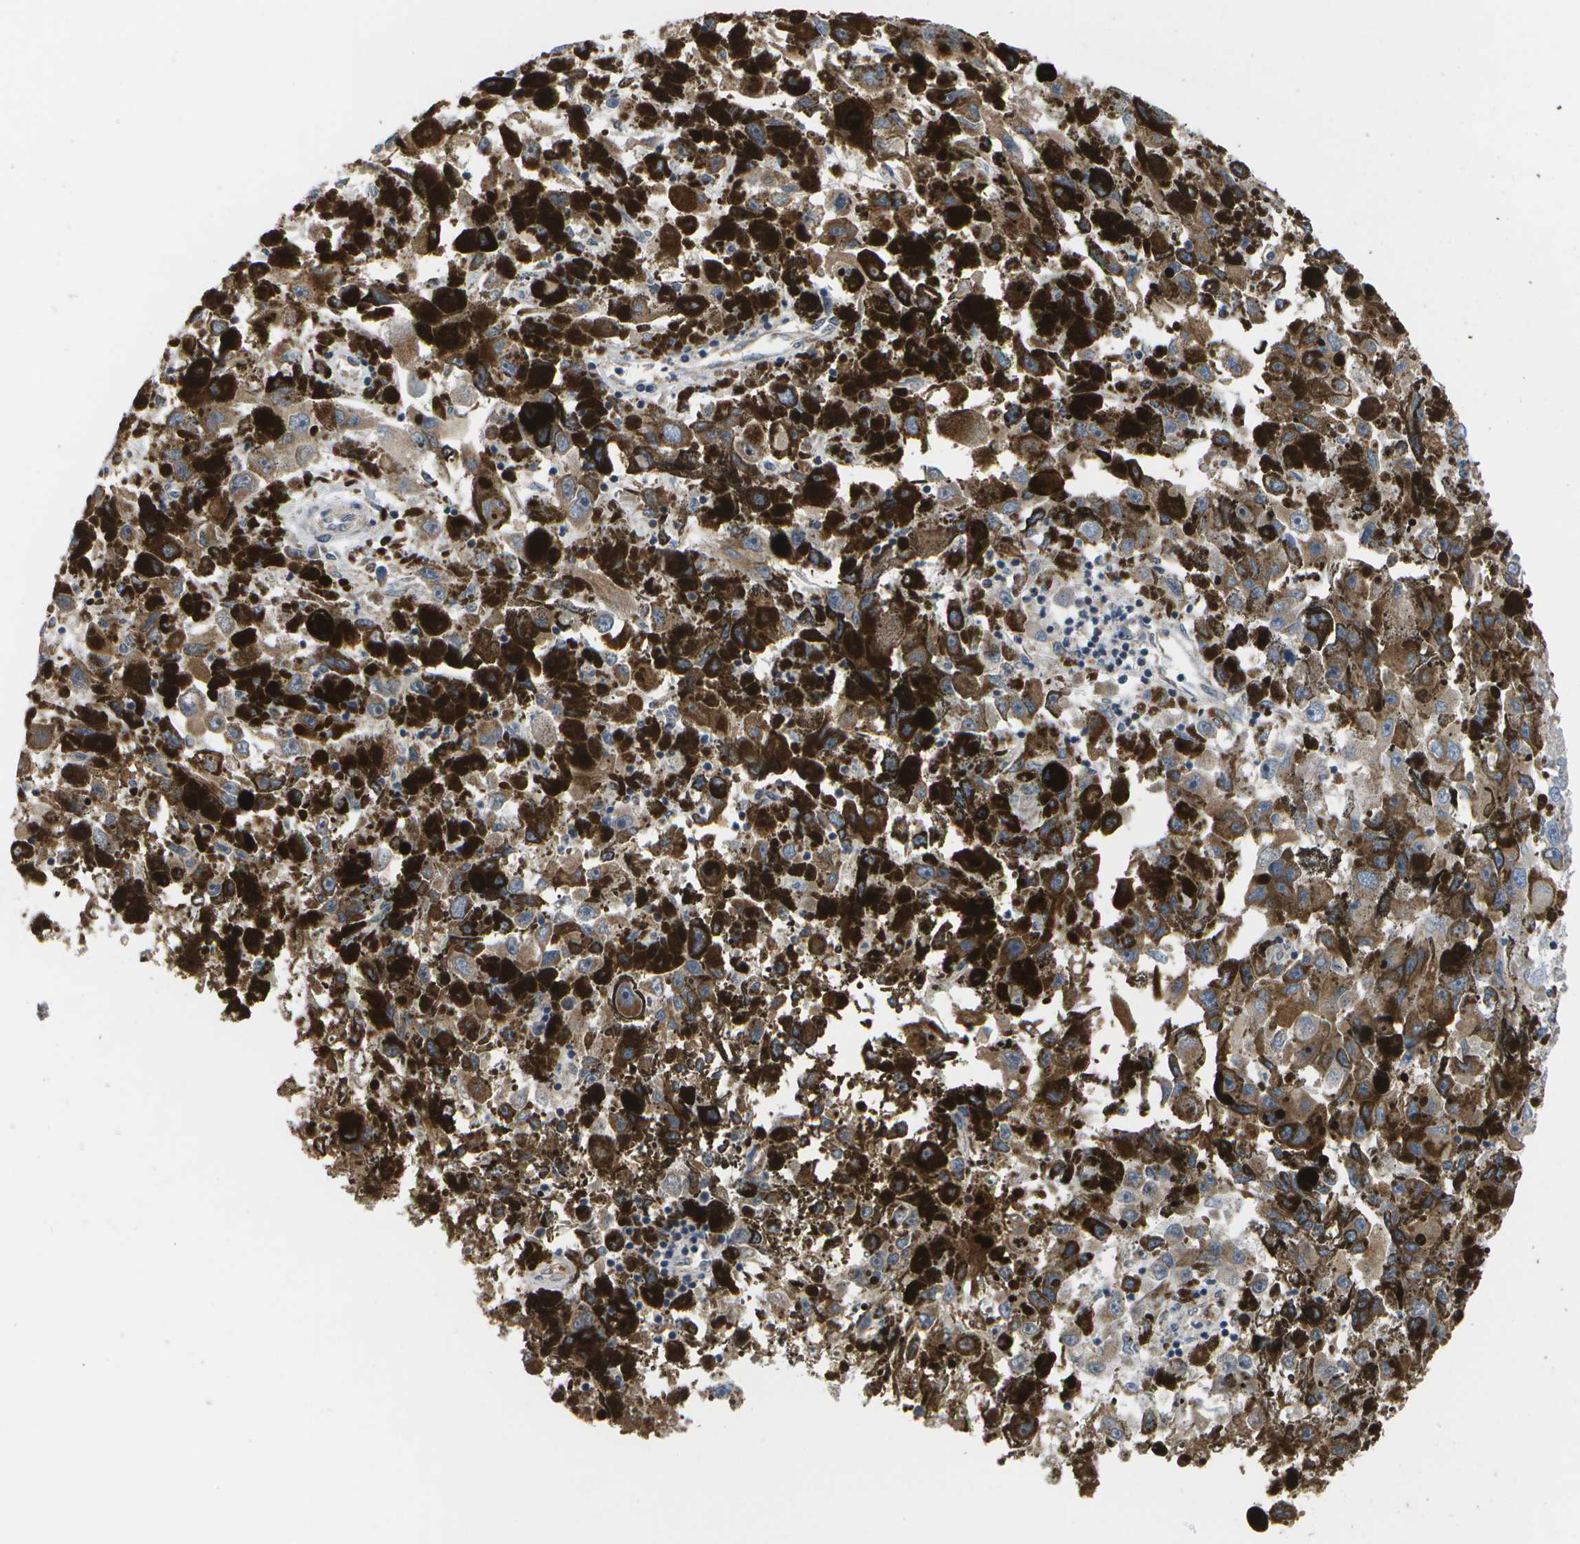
{"staining": {"intensity": "moderate", "quantity": ">75%", "location": "cytoplasmic/membranous"}, "tissue": "melanoma", "cell_type": "Tumor cells", "image_type": "cancer", "snomed": [{"axis": "morphology", "description": "Malignant melanoma, NOS"}, {"axis": "topography", "description": "Skin"}], "caption": "IHC micrograph of neoplastic tissue: malignant melanoma stained using immunohistochemistry demonstrates medium levels of moderate protein expression localized specifically in the cytoplasmic/membranous of tumor cells, appearing as a cytoplasmic/membranous brown color.", "gene": "HADHA", "patient": {"sex": "female", "age": 104}}